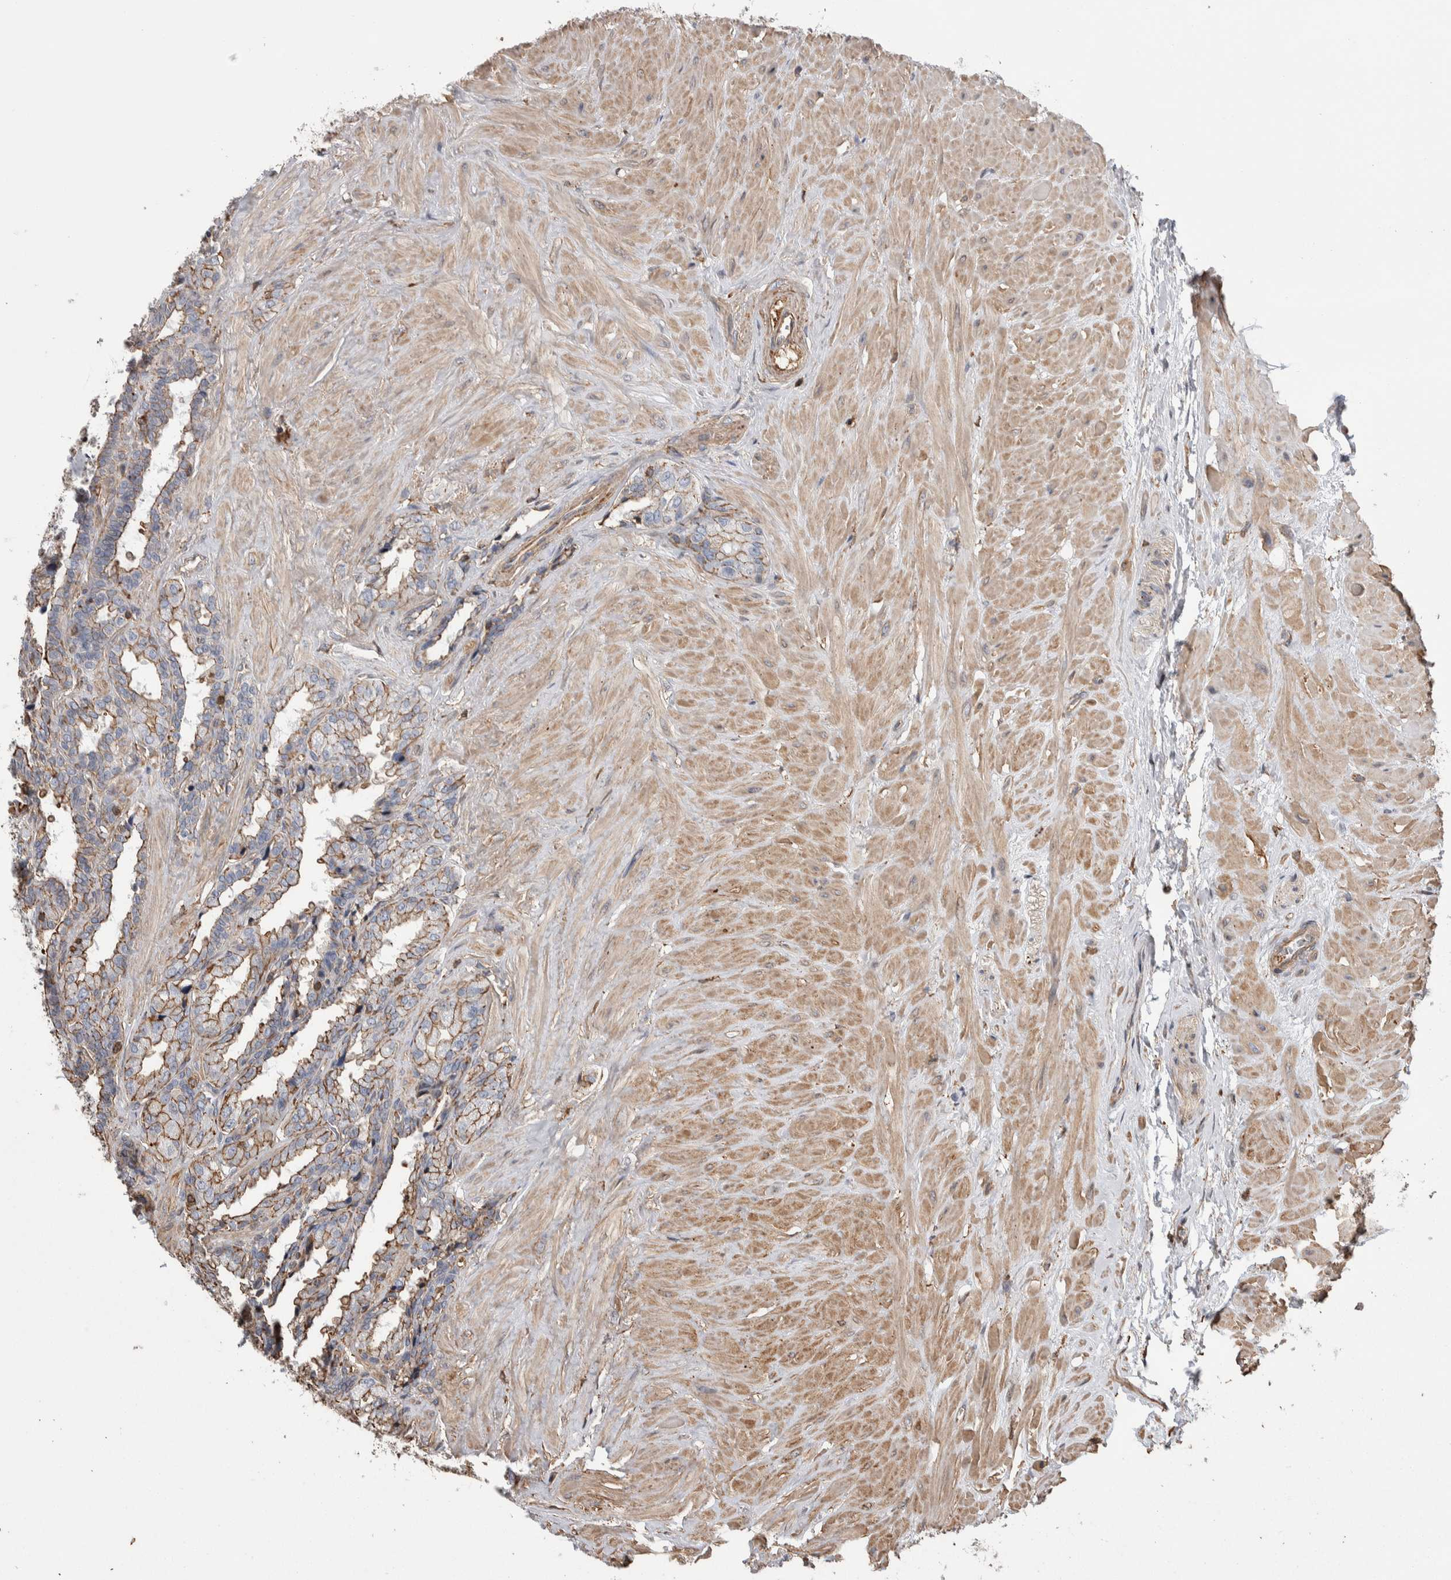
{"staining": {"intensity": "moderate", "quantity": ">75%", "location": "cytoplasmic/membranous"}, "tissue": "seminal vesicle", "cell_type": "Glandular cells", "image_type": "normal", "snomed": [{"axis": "morphology", "description": "Normal tissue, NOS"}, {"axis": "topography", "description": "Seminal veicle"}], "caption": "A medium amount of moderate cytoplasmic/membranous staining is appreciated in about >75% of glandular cells in benign seminal vesicle. (Stains: DAB (3,3'-diaminobenzidine) in brown, nuclei in blue, Microscopy: brightfield microscopy at high magnification).", "gene": "ENPP2", "patient": {"sex": "male", "age": 46}}